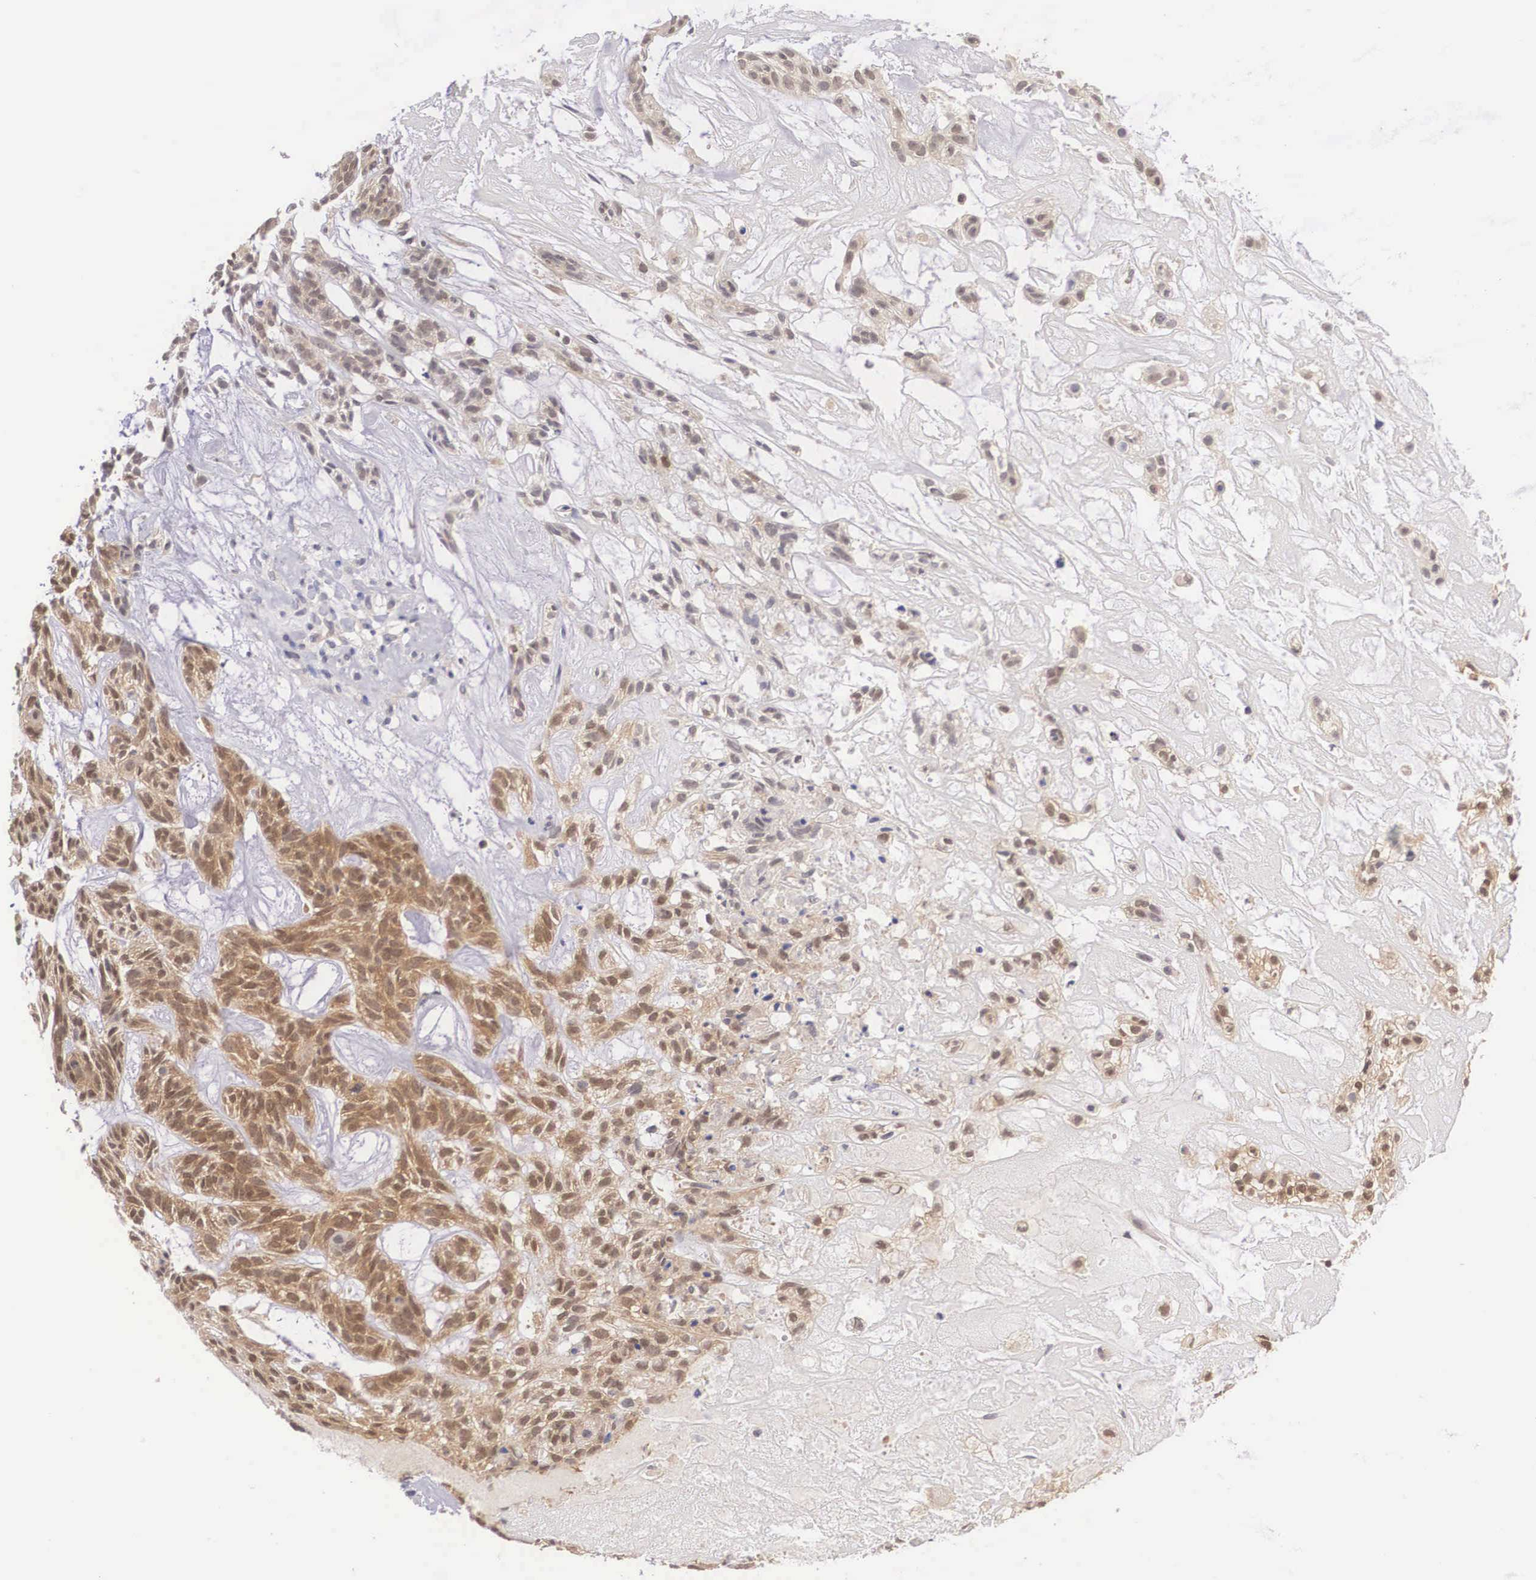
{"staining": {"intensity": "strong", "quantity": ">75%", "location": "cytoplasmic/membranous"}, "tissue": "skin cancer", "cell_type": "Tumor cells", "image_type": "cancer", "snomed": [{"axis": "morphology", "description": "Basal cell carcinoma"}, {"axis": "topography", "description": "Skin"}], "caption": "Protein staining of skin cancer (basal cell carcinoma) tissue exhibits strong cytoplasmic/membranous expression in about >75% of tumor cells.", "gene": "IGBP1", "patient": {"sex": "male", "age": 75}}